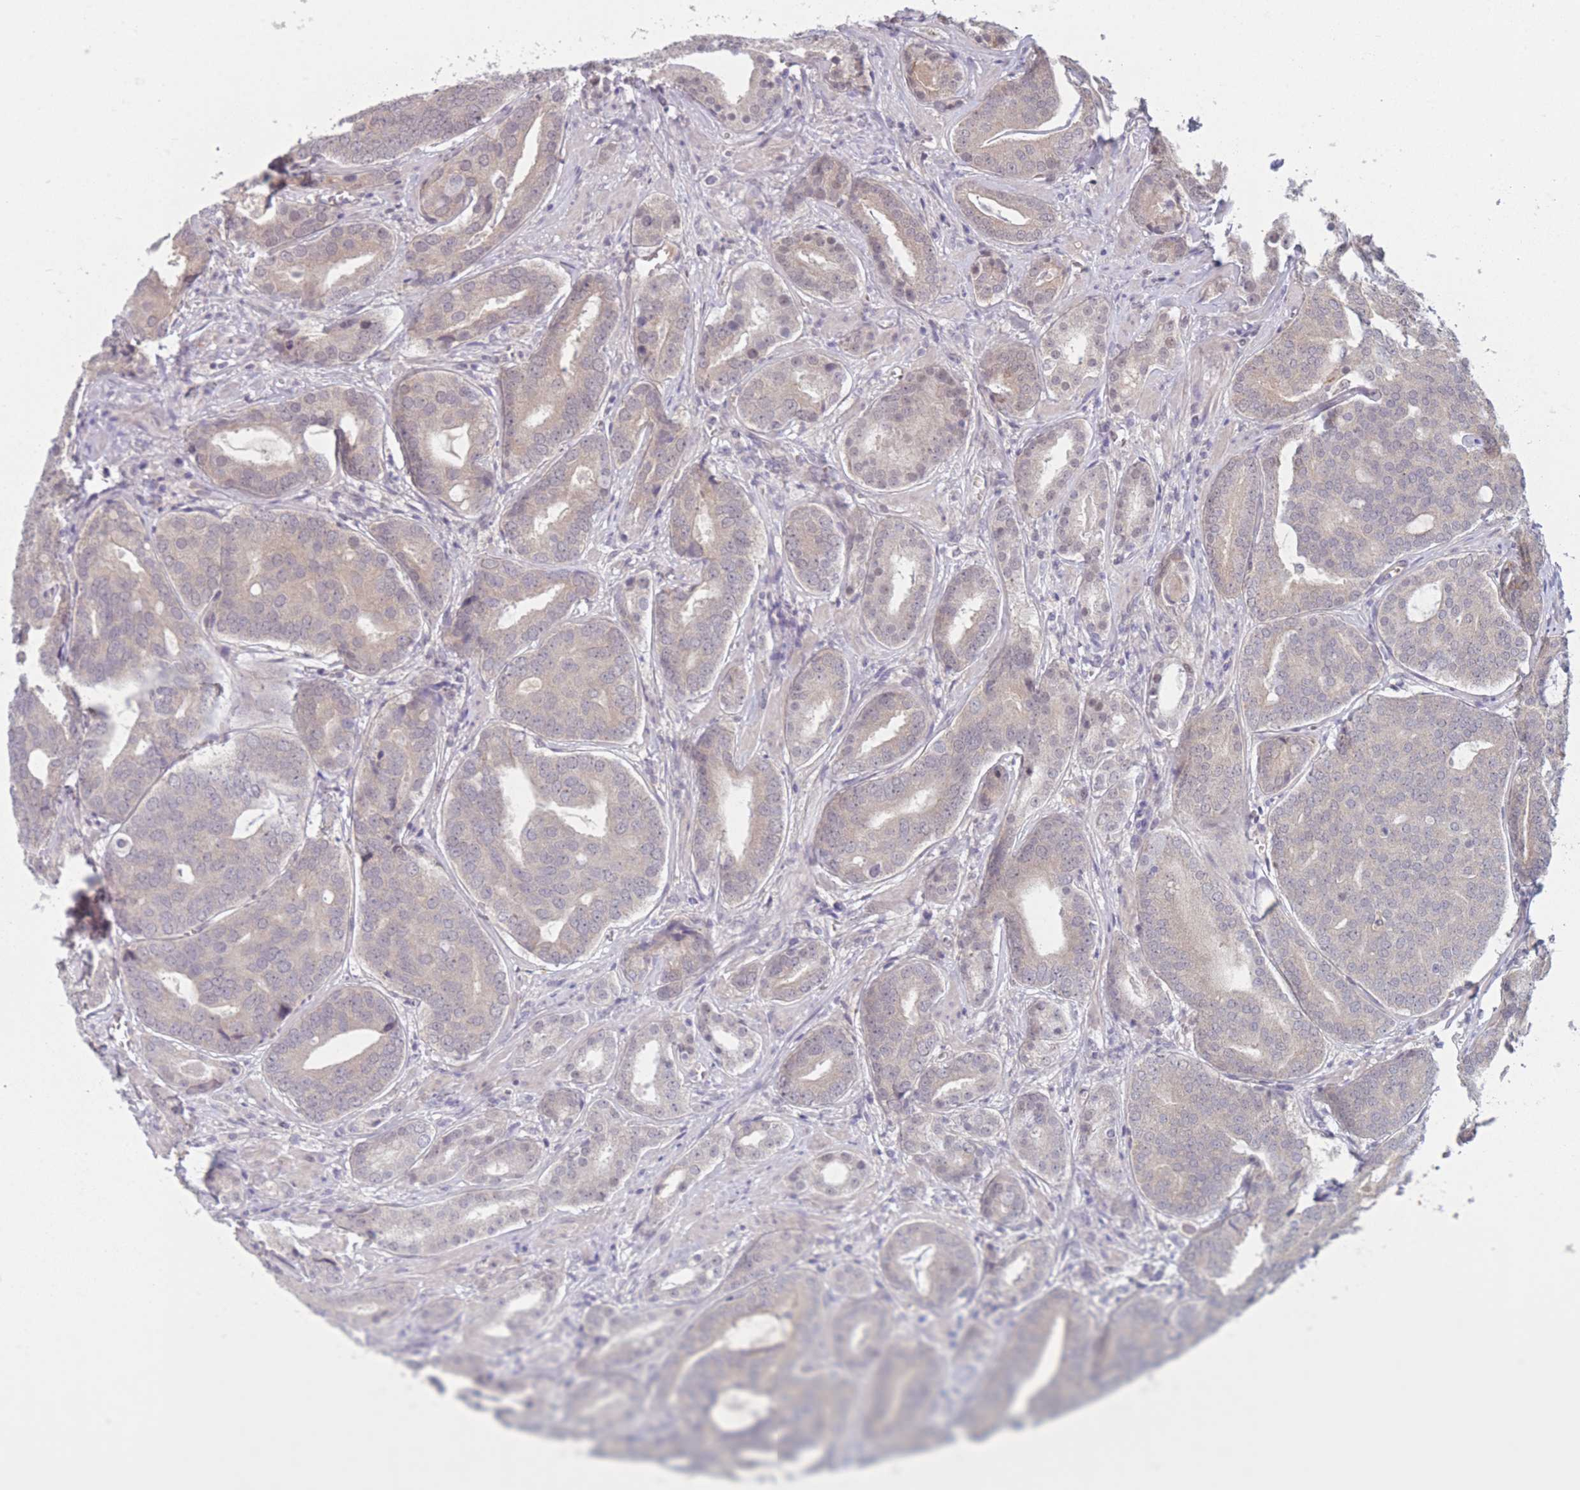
{"staining": {"intensity": "negative", "quantity": "none", "location": "none"}, "tissue": "prostate cancer", "cell_type": "Tumor cells", "image_type": "cancer", "snomed": [{"axis": "morphology", "description": "Adenocarcinoma, High grade"}, {"axis": "topography", "description": "Prostate"}], "caption": "High magnification brightfield microscopy of prostate cancer stained with DAB (3,3'-diaminobenzidine) (brown) and counterstained with hematoxylin (blue): tumor cells show no significant positivity. (DAB immunohistochemistry (IHC) with hematoxylin counter stain).", "gene": "ANKRD10", "patient": {"sex": "male", "age": 55}}